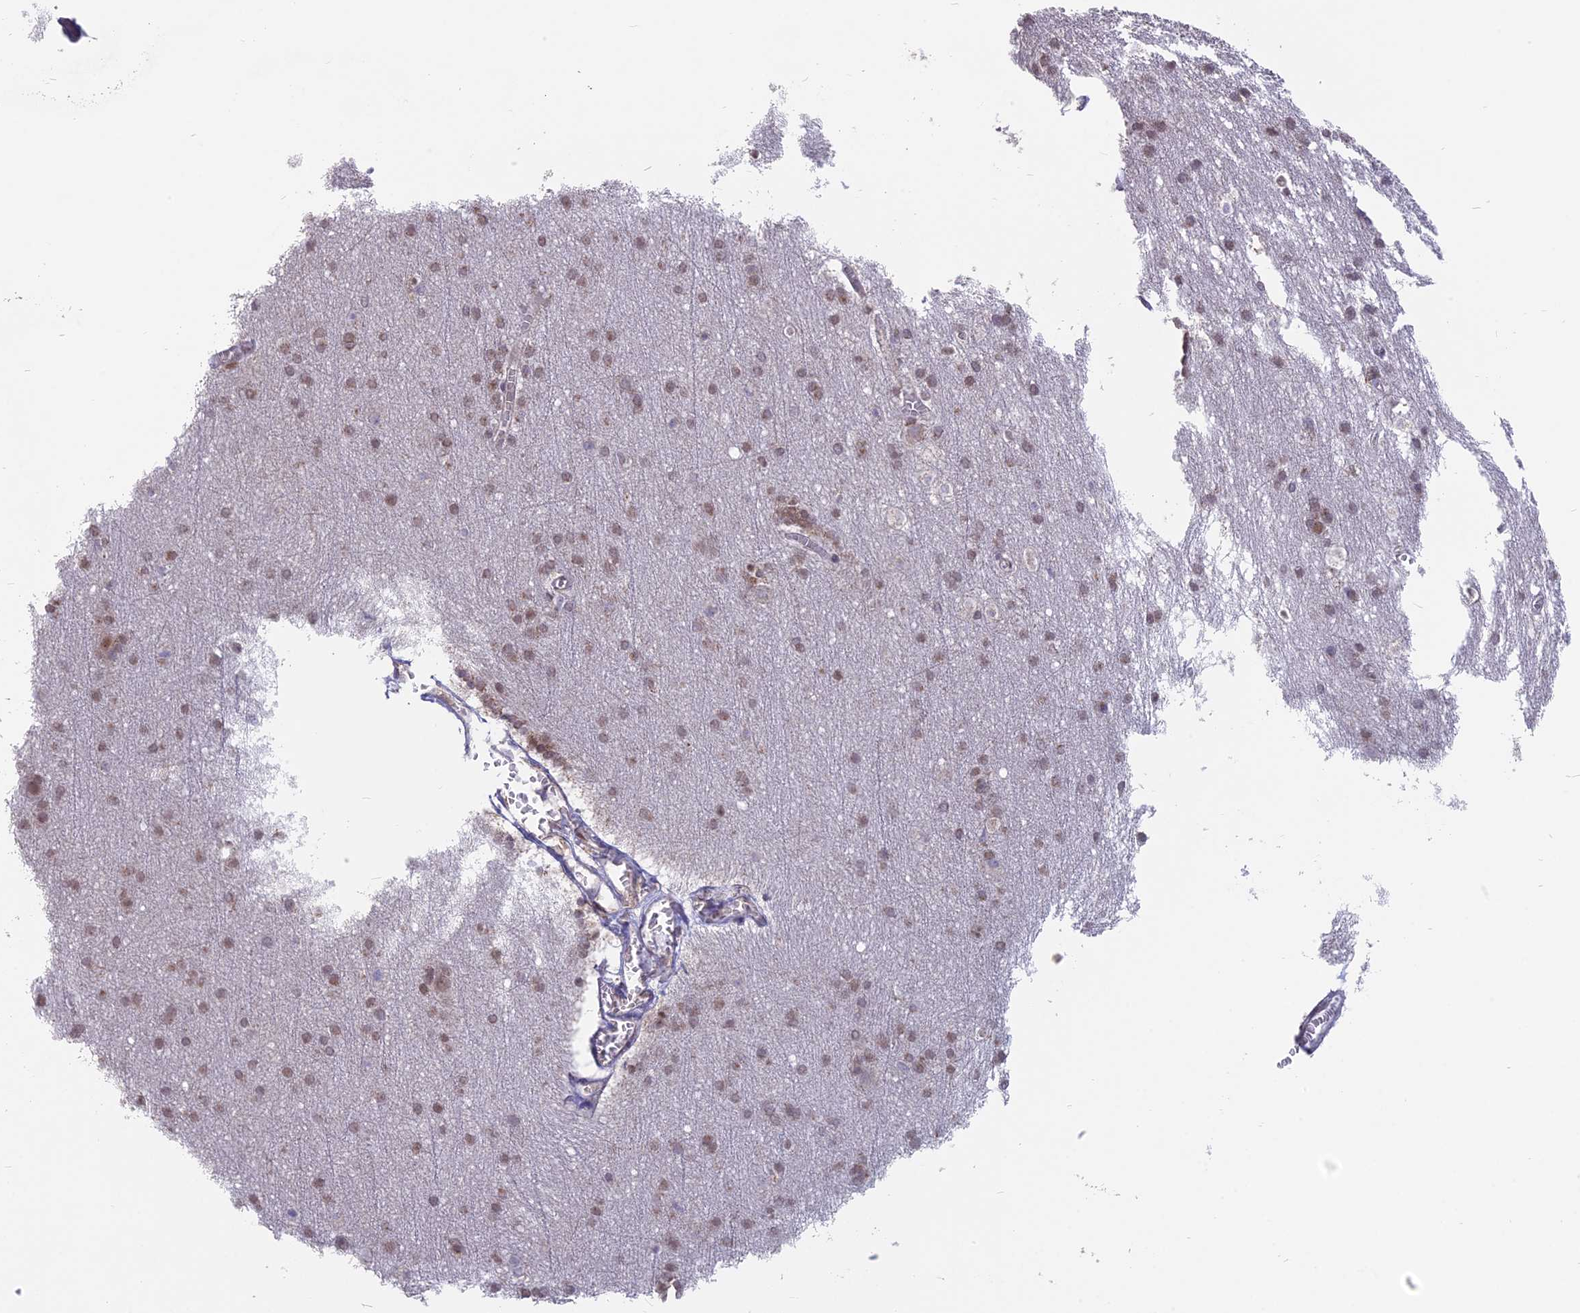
{"staining": {"intensity": "weak", "quantity": "25%-75%", "location": "cytoplasmic/membranous"}, "tissue": "cerebral cortex", "cell_type": "Endothelial cells", "image_type": "normal", "snomed": [{"axis": "morphology", "description": "Normal tissue, NOS"}, {"axis": "topography", "description": "Cerebral cortex"}], "caption": "Cerebral cortex stained with DAB (3,3'-diaminobenzidine) immunohistochemistry displays low levels of weak cytoplasmic/membranous positivity in approximately 25%-75% of endothelial cells.", "gene": "ARHGAP40", "patient": {"sex": "male", "age": 54}}